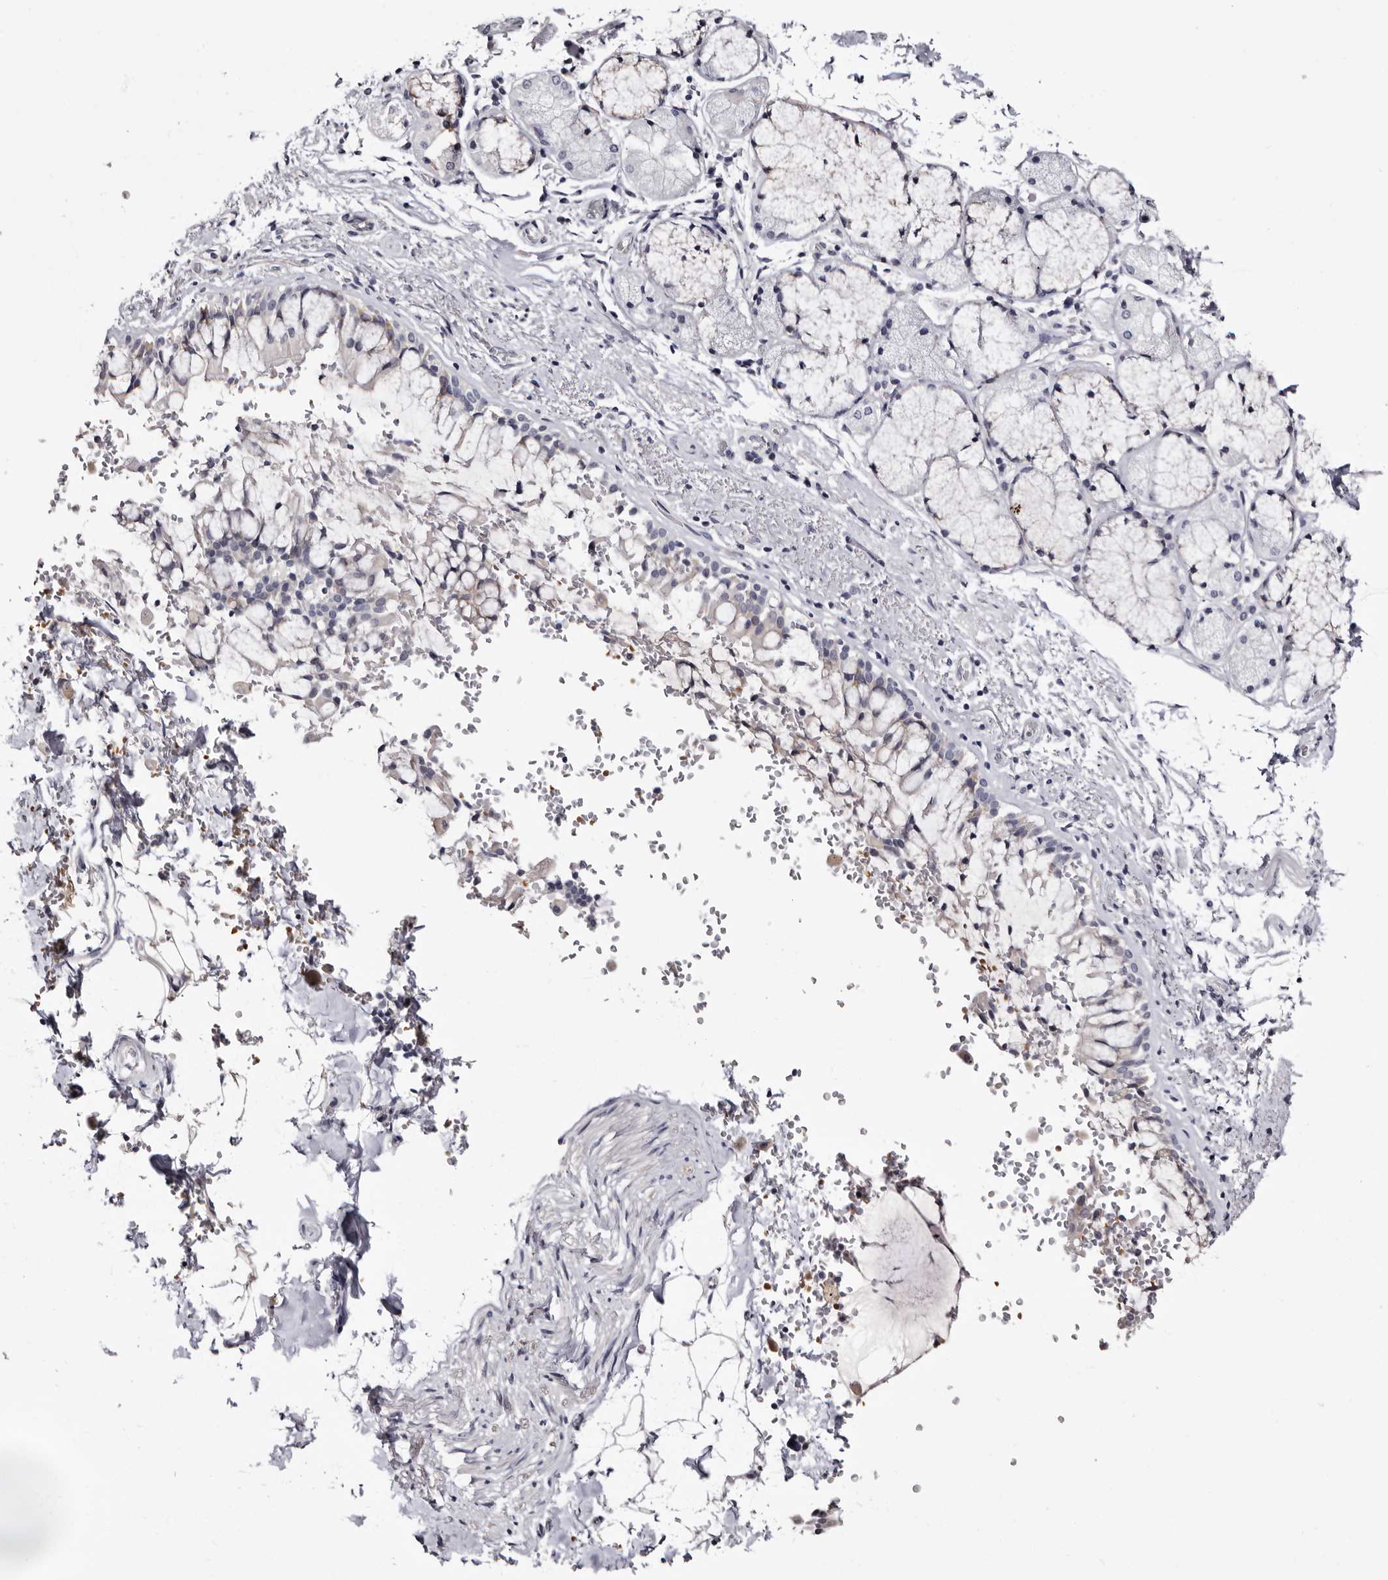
{"staining": {"intensity": "negative", "quantity": "none", "location": "none"}, "tissue": "bronchus", "cell_type": "Respiratory epithelial cells", "image_type": "normal", "snomed": [{"axis": "morphology", "description": "Normal tissue, NOS"}, {"axis": "morphology", "description": "Inflammation, NOS"}, {"axis": "topography", "description": "Cartilage tissue"}, {"axis": "topography", "description": "Bronchus"}, {"axis": "topography", "description": "Lung"}], "caption": "Immunohistochemistry micrograph of benign bronchus: bronchus stained with DAB (3,3'-diaminobenzidine) reveals no significant protein positivity in respiratory epithelial cells. (DAB IHC visualized using brightfield microscopy, high magnification).", "gene": "BPGM", "patient": {"sex": "female", "age": 64}}